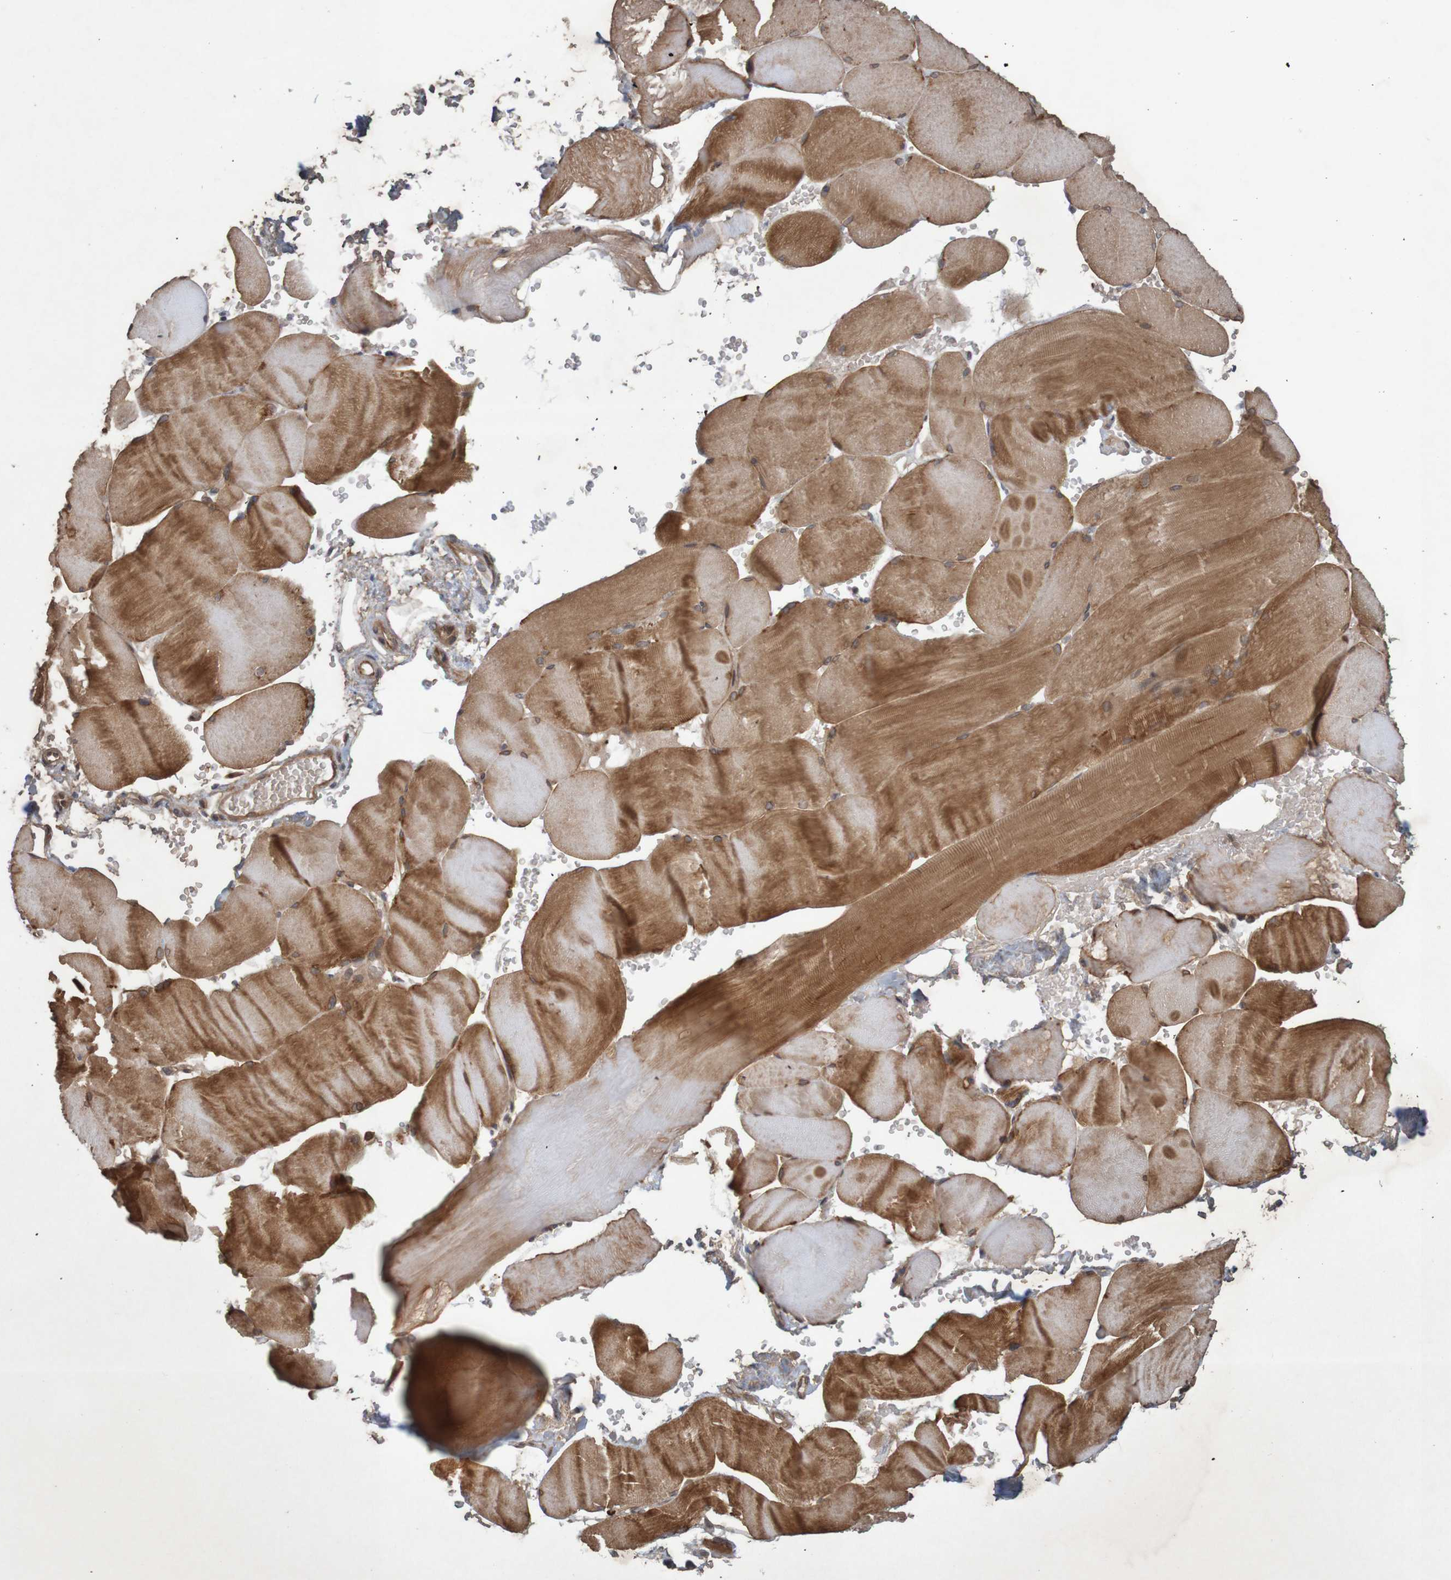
{"staining": {"intensity": "moderate", "quantity": ">75%", "location": "cytoplasmic/membranous"}, "tissue": "skeletal muscle", "cell_type": "Myocytes", "image_type": "normal", "snomed": [{"axis": "morphology", "description": "Normal tissue, NOS"}, {"axis": "topography", "description": "Skin"}, {"axis": "topography", "description": "Skeletal muscle"}], "caption": "Immunohistochemical staining of benign skeletal muscle shows moderate cytoplasmic/membranous protein positivity in about >75% of myocytes.", "gene": "ARHGEF11", "patient": {"sex": "male", "age": 83}}